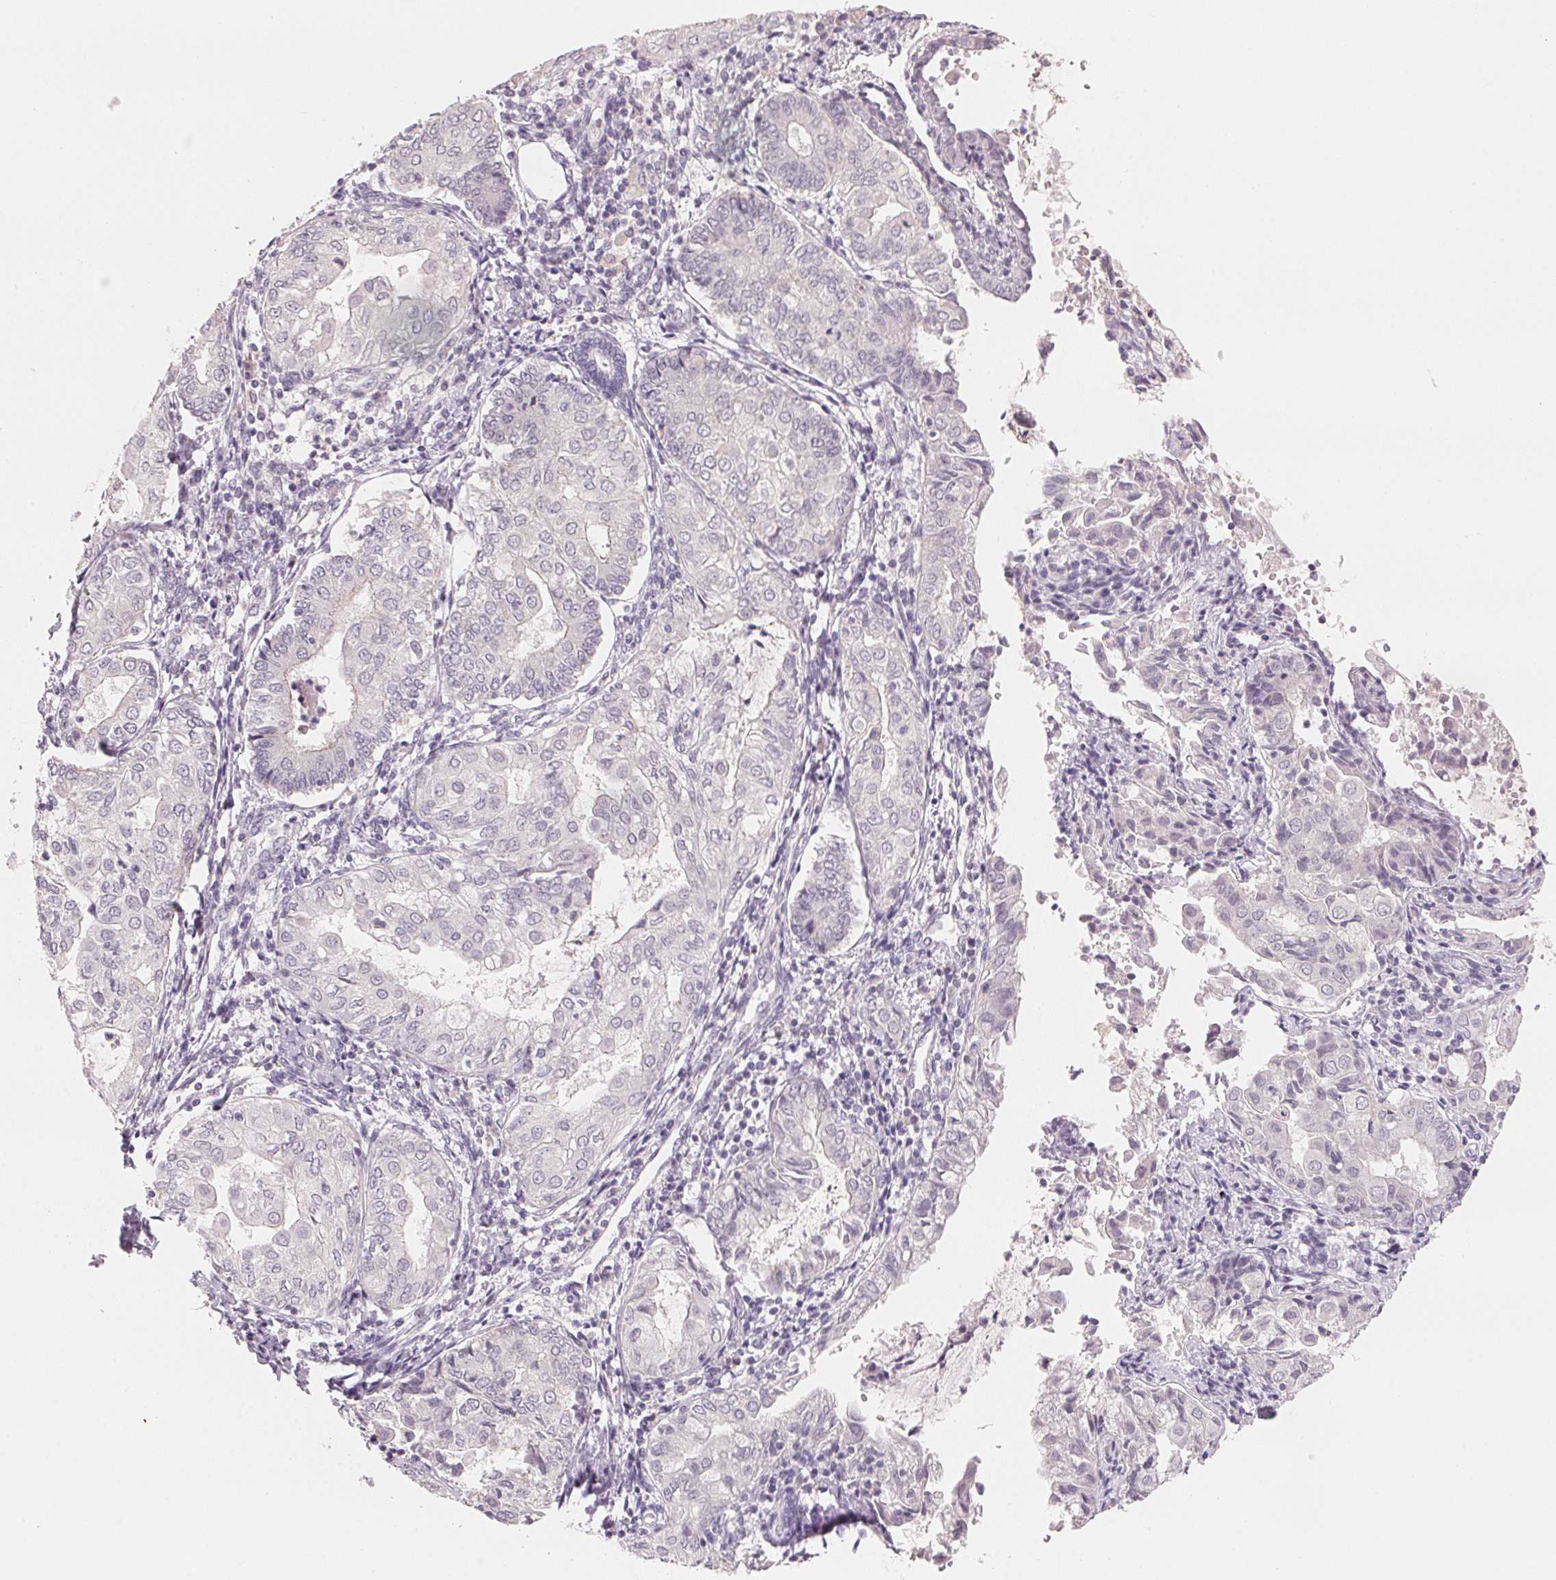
{"staining": {"intensity": "negative", "quantity": "none", "location": "none"}, "tissue": "endometrial cancer", "cell_type": "Tumor cells", "image_type": "cancer", "snomed": [{"axis": "morphology", "description": "Adenocarcinoma, NOS"}, {"axis": "topography", "description": "Endometrium"}], "caption": "Tumor cells show no significant protein expression in endometrial cancer.", "gene": "ANKRD31", "patient": {"sex": "female", "age": 68}}